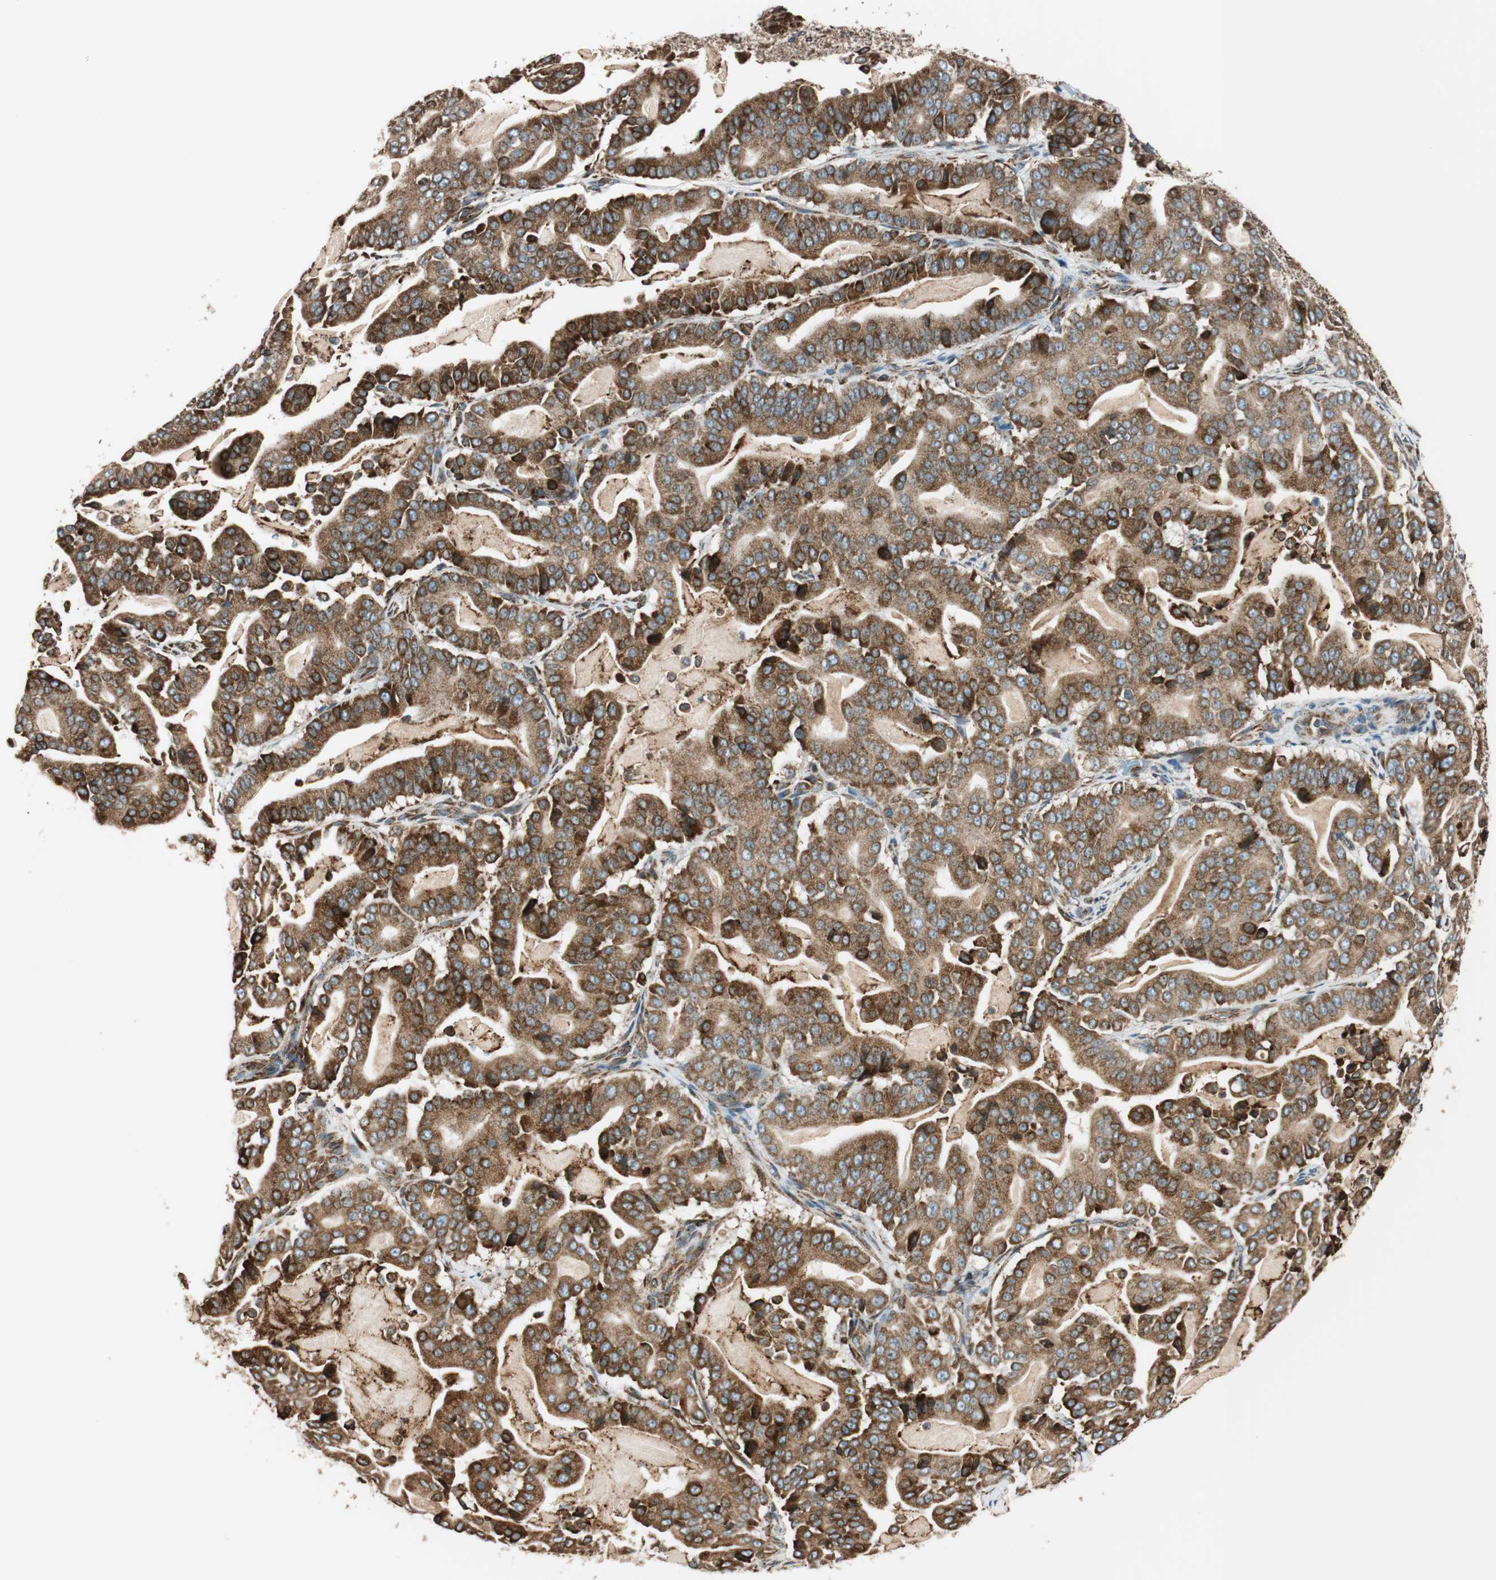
{"staining": {"intensity": "strong", "quantity": ">75%", "location": "cytoplasmic/membranous"}, "tissue": "pancreatic cancer", "cell_type": "Tumor cells", "image_type": "cancer", "snomed": [{"axis": "morphology", "description": "Adenocarcinoma, NOS"}, {"axis": "topography", "description": "Pancreas"}], "caption": "Strong cytoplasmic/membranous positivity is identified in about >75% of tumor cells in pancreatic adenocarcinoma.", "gene": "PRKCSH", "patient": {"sex": "male", "age": 63}}